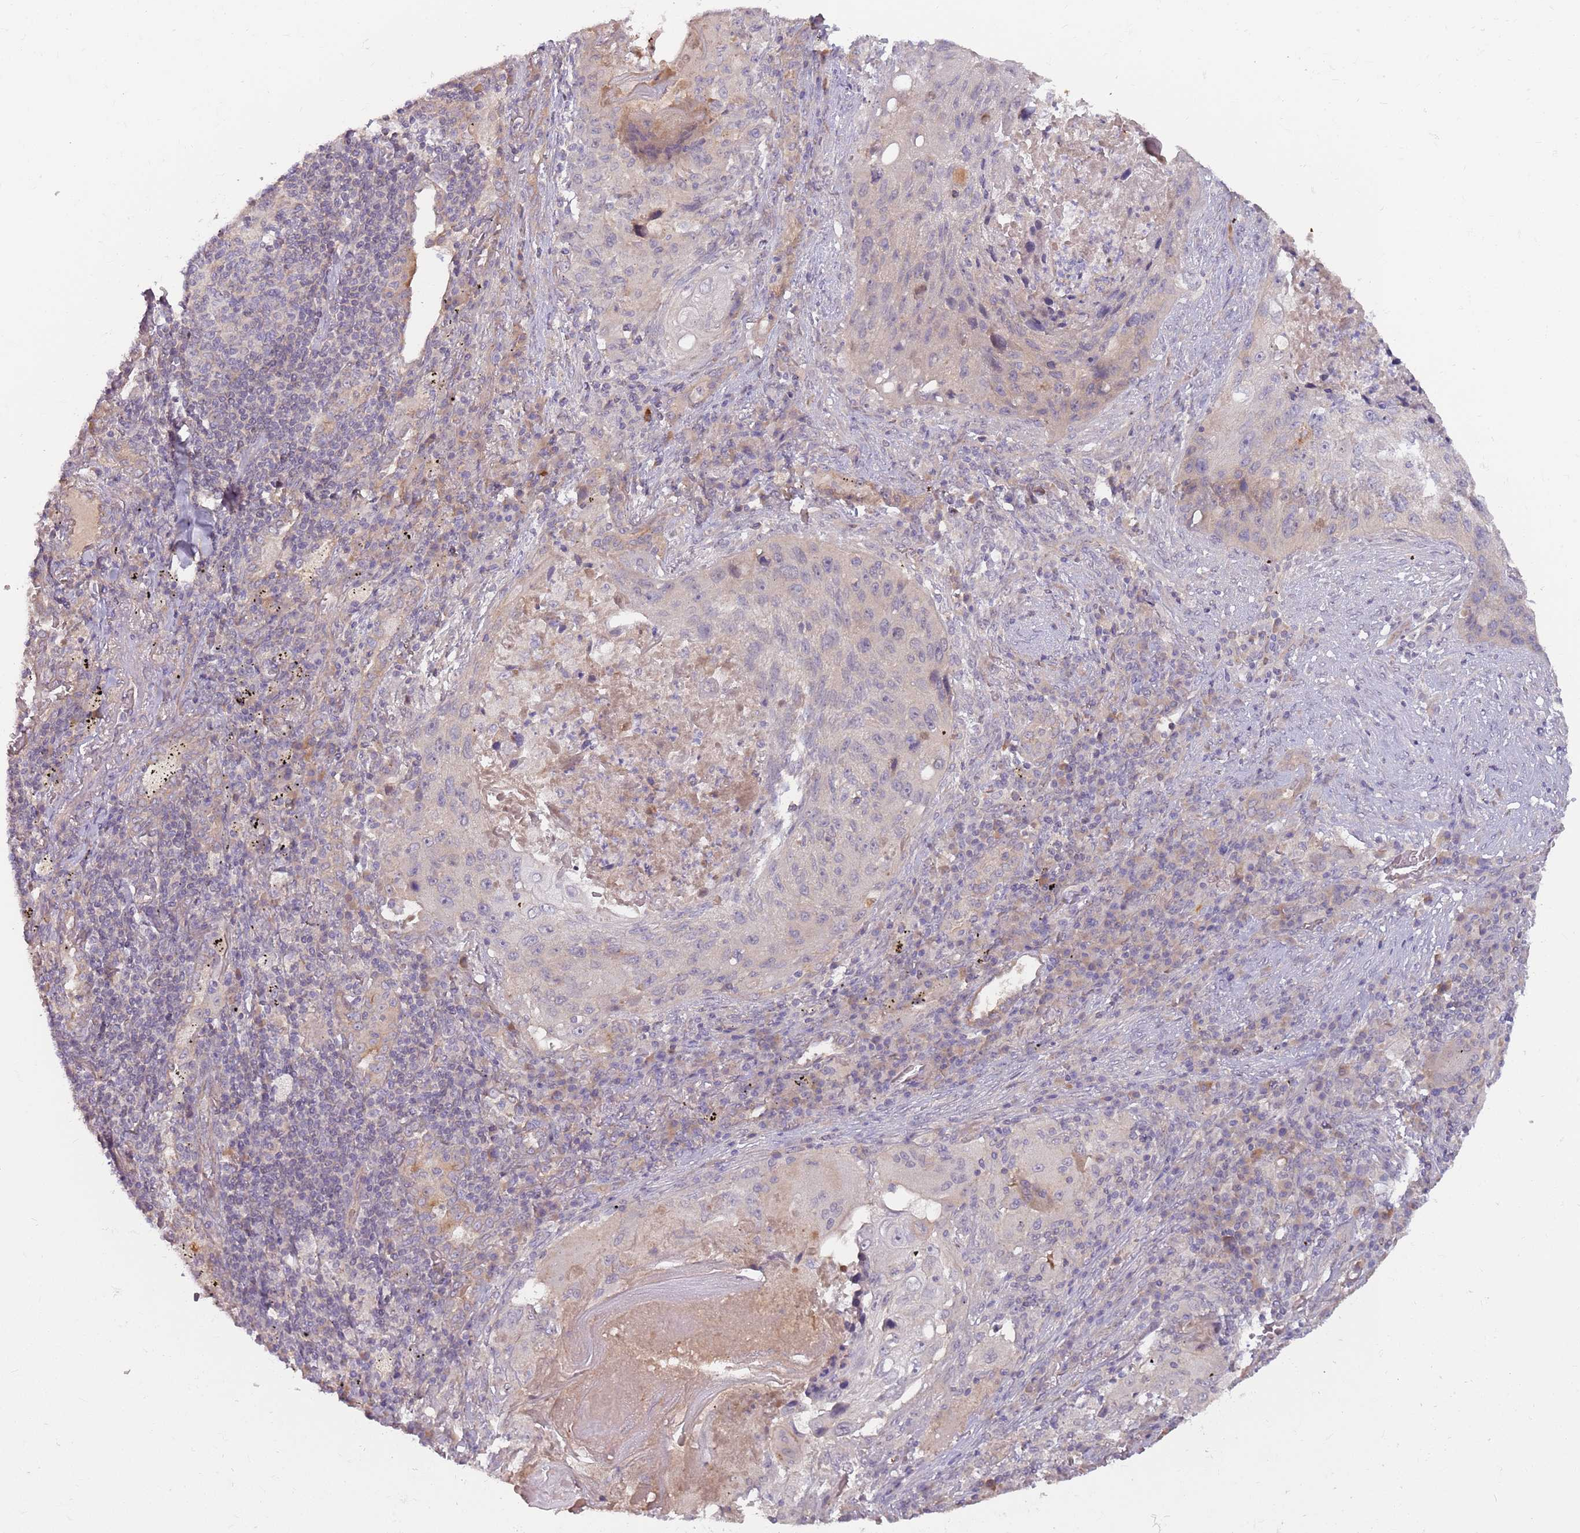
{"staining": {"intensity": "negative", "quantity": "none", "location": "none"}, "tissue": "lung cancer", "cell_type": "Tumor cells", "image_type": "cancer", "snomed": [{"axis": "morphology", "description": "Squamous cell carcinoma, NOS"}, {"axis": "topography", "description": "Lung"}], "caption": "IHC histopathology image of squamous cell carcinoma (lung) stained for a protein (brown), which exhibits no staining in tumor cells. The staining was performed using DAB to visualize the protein expression in brown, while the nuclei were stained in blue with hematoxylin (Magnification: 20x).", "gene": "SAV1", "patient": {"sex": "female", "age": 63}}